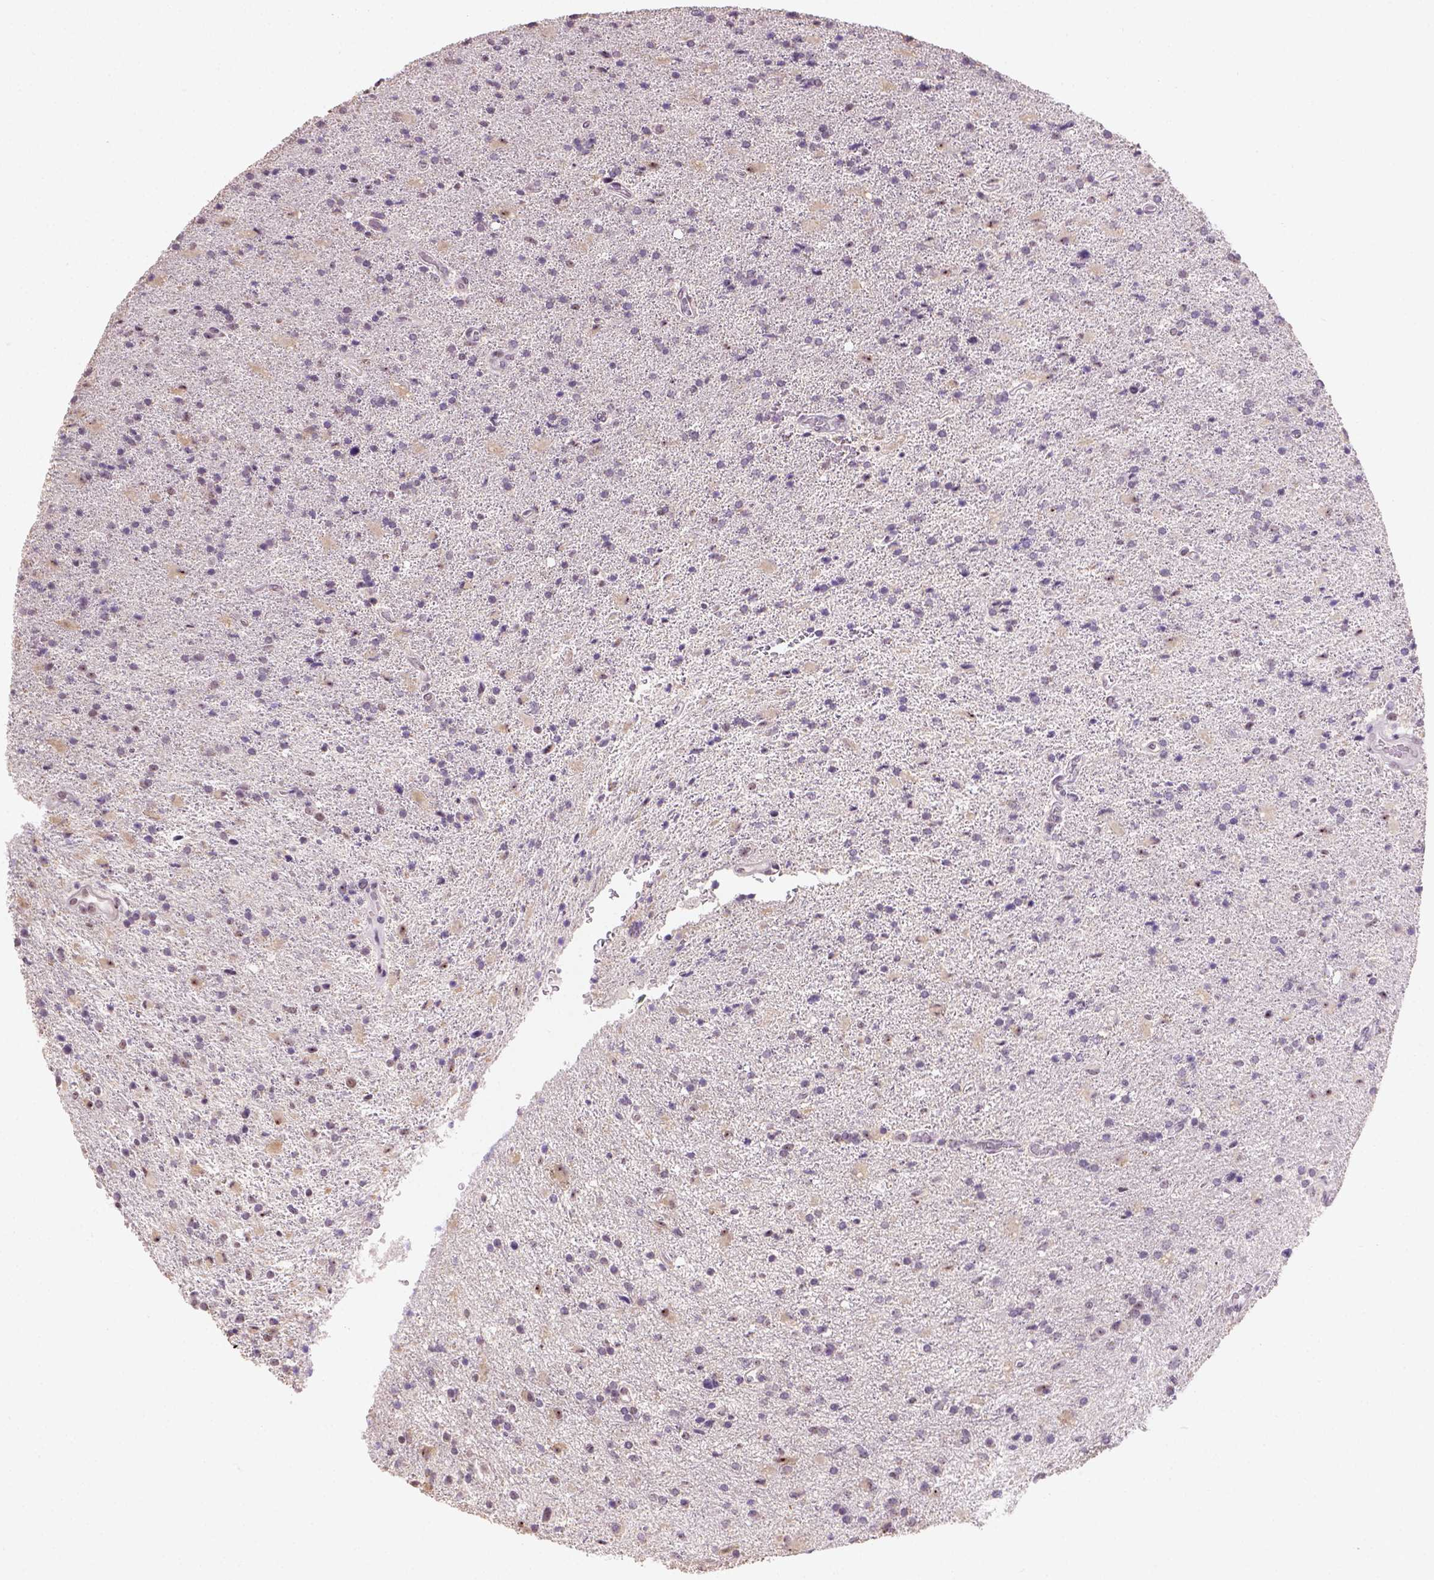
{"staining": {"intensity": "negative", "quantity": "none", "location": "none"}, "tissue": "glioma", "cell_type": "Tumor cells", "image_type": "cancer", "snomed": [{"axis": "morphology", "description": "Glioma, malignant, High grade"}, {"axis": "topography", "description": "Cerebral cortex"}], "caption": "This histopathology image is of high-grade glioma (malignant) stained with IHC to label a protein in brown with the nuclei are counter-stained blue. There is no staining in tumor cells.", "gene": "DDX50", "patient": {"sex": "male", "age": 70}}